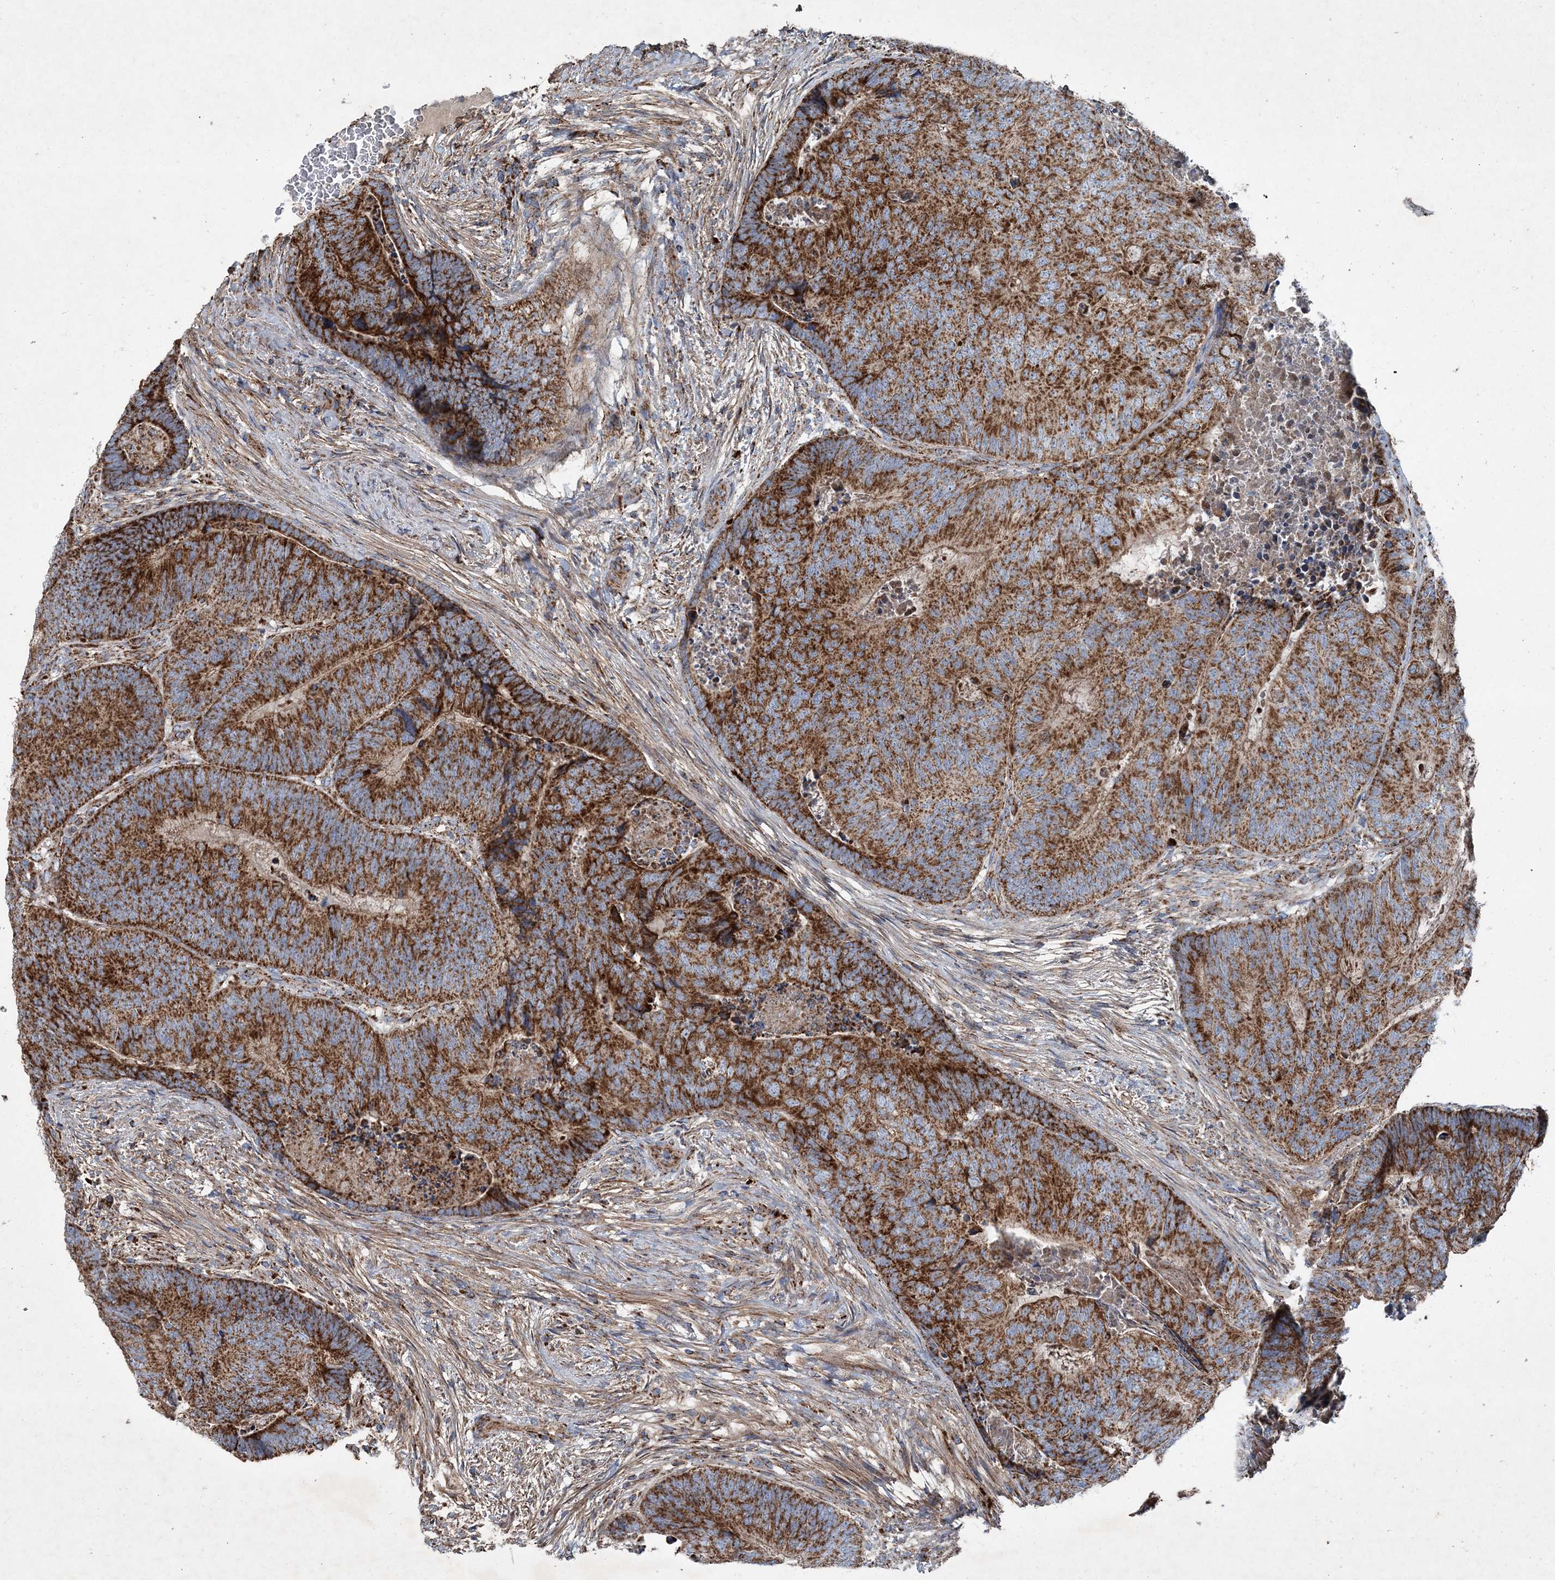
{"staining": {"intensity": "strong", "quantity": ">75%", "location": "cytoplasmic/membranous"}, "tissue": "colorectal cancer", "cell_type": "Tumor cells", "image_type": "cancer", "snomed": [{"axis": "morphology", "description": "Adenocarcinoma, NOS"}, {"axis": "topography", "description": "Colon"}], "caption": "Protein positivity by immunohistochemistry (IHC) reveals strong cytoplasmic/membranous staining in about >75% of tumor cells in colorectal cancer (adenocarcinoma).", "gene": "SPAG16", "patient": {"sex": "female", "age": 67}}